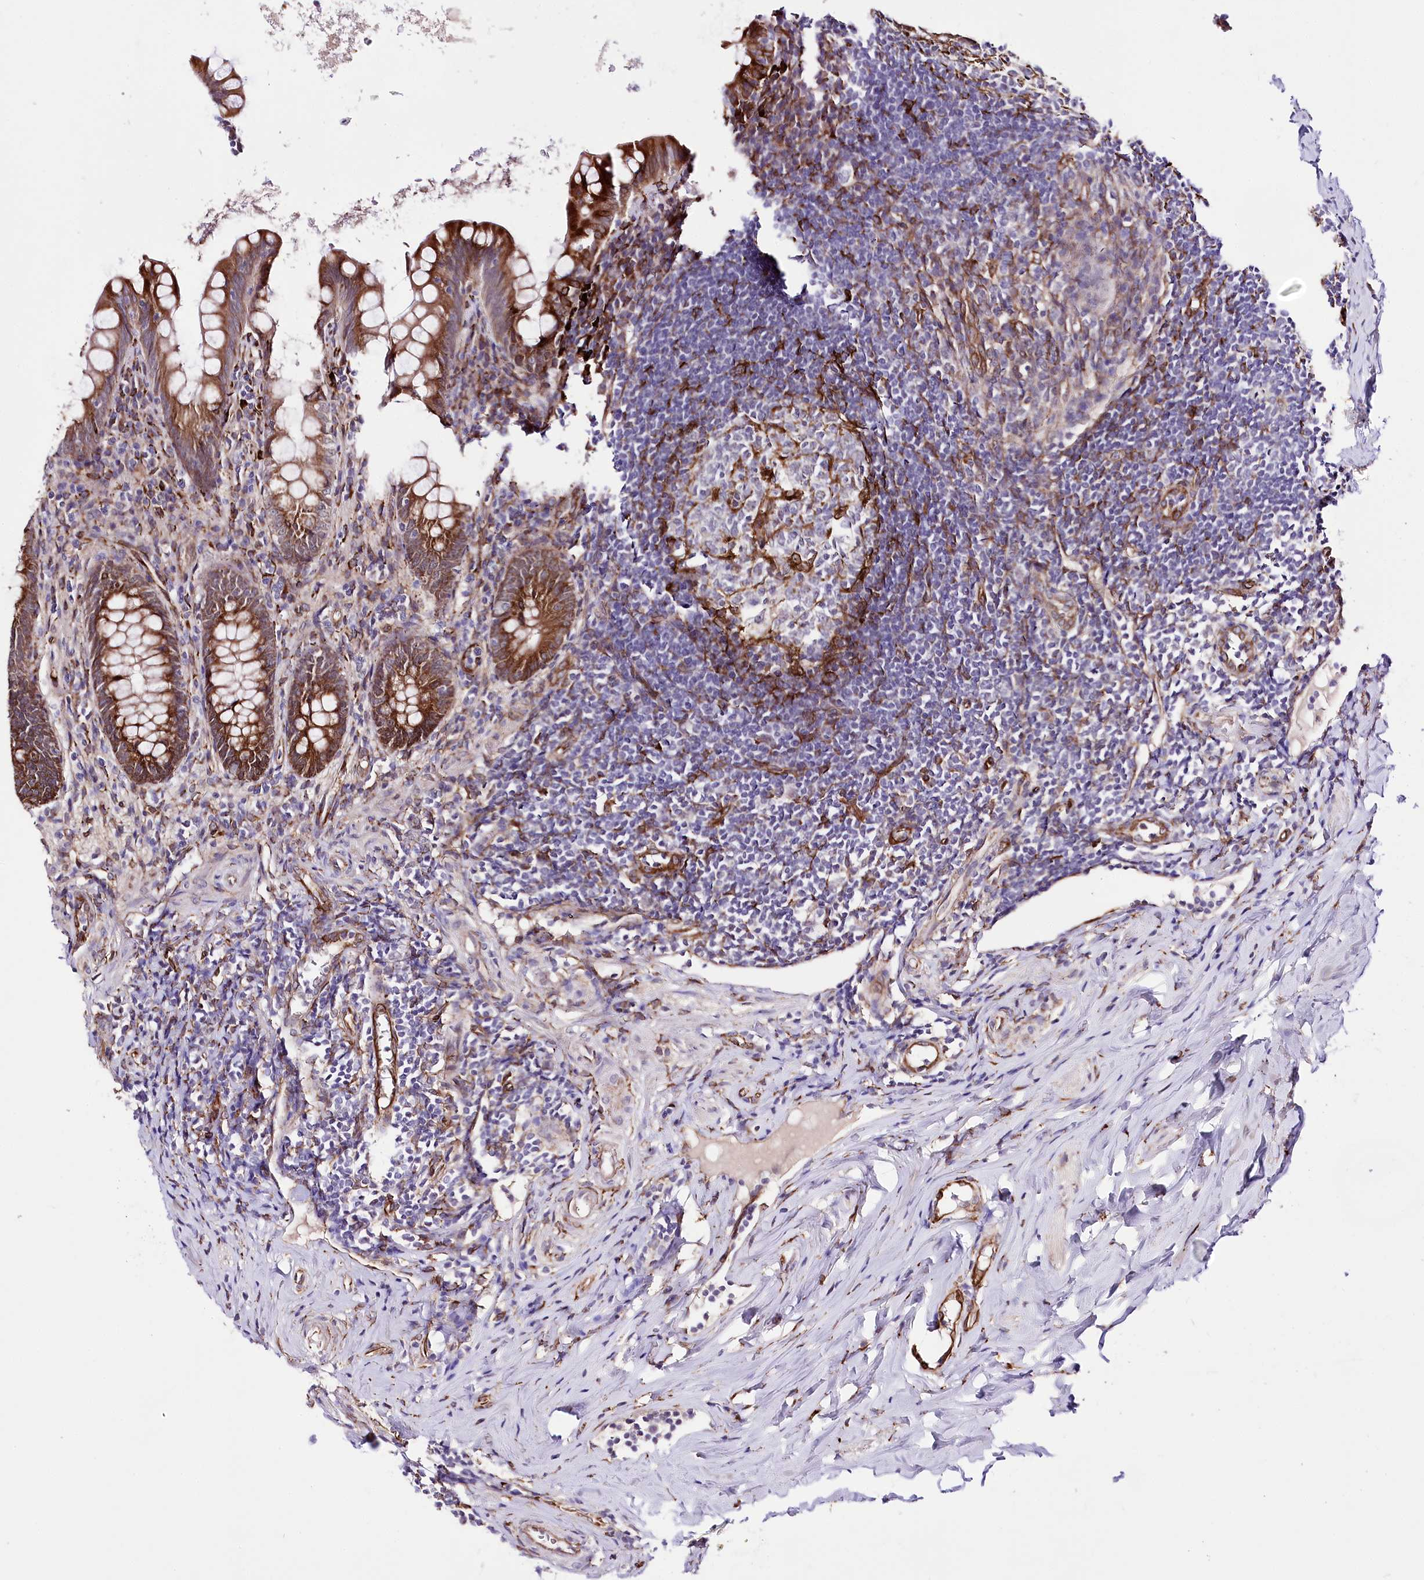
{"staining": {"intensity": "strong", "quantity": ">75%", "location": "cytoplasmic/membranous"}, "tissue": "appendix", "cell_type": "Glandular cells", "image_type": "normal", "snomed": [{"axis": "morphology", "description": "Normal tissue, NOS"}, {"axis": "topography", "description": "Appendix"}], "caption": "Immunohistochemical staining of unremarkable appendix reveals strong cytoplasmic/membranous protein positivity in approximately >75% of glandular cells.", "gene": "WWC1", "patient": {"sex": "female", "age": 33}}